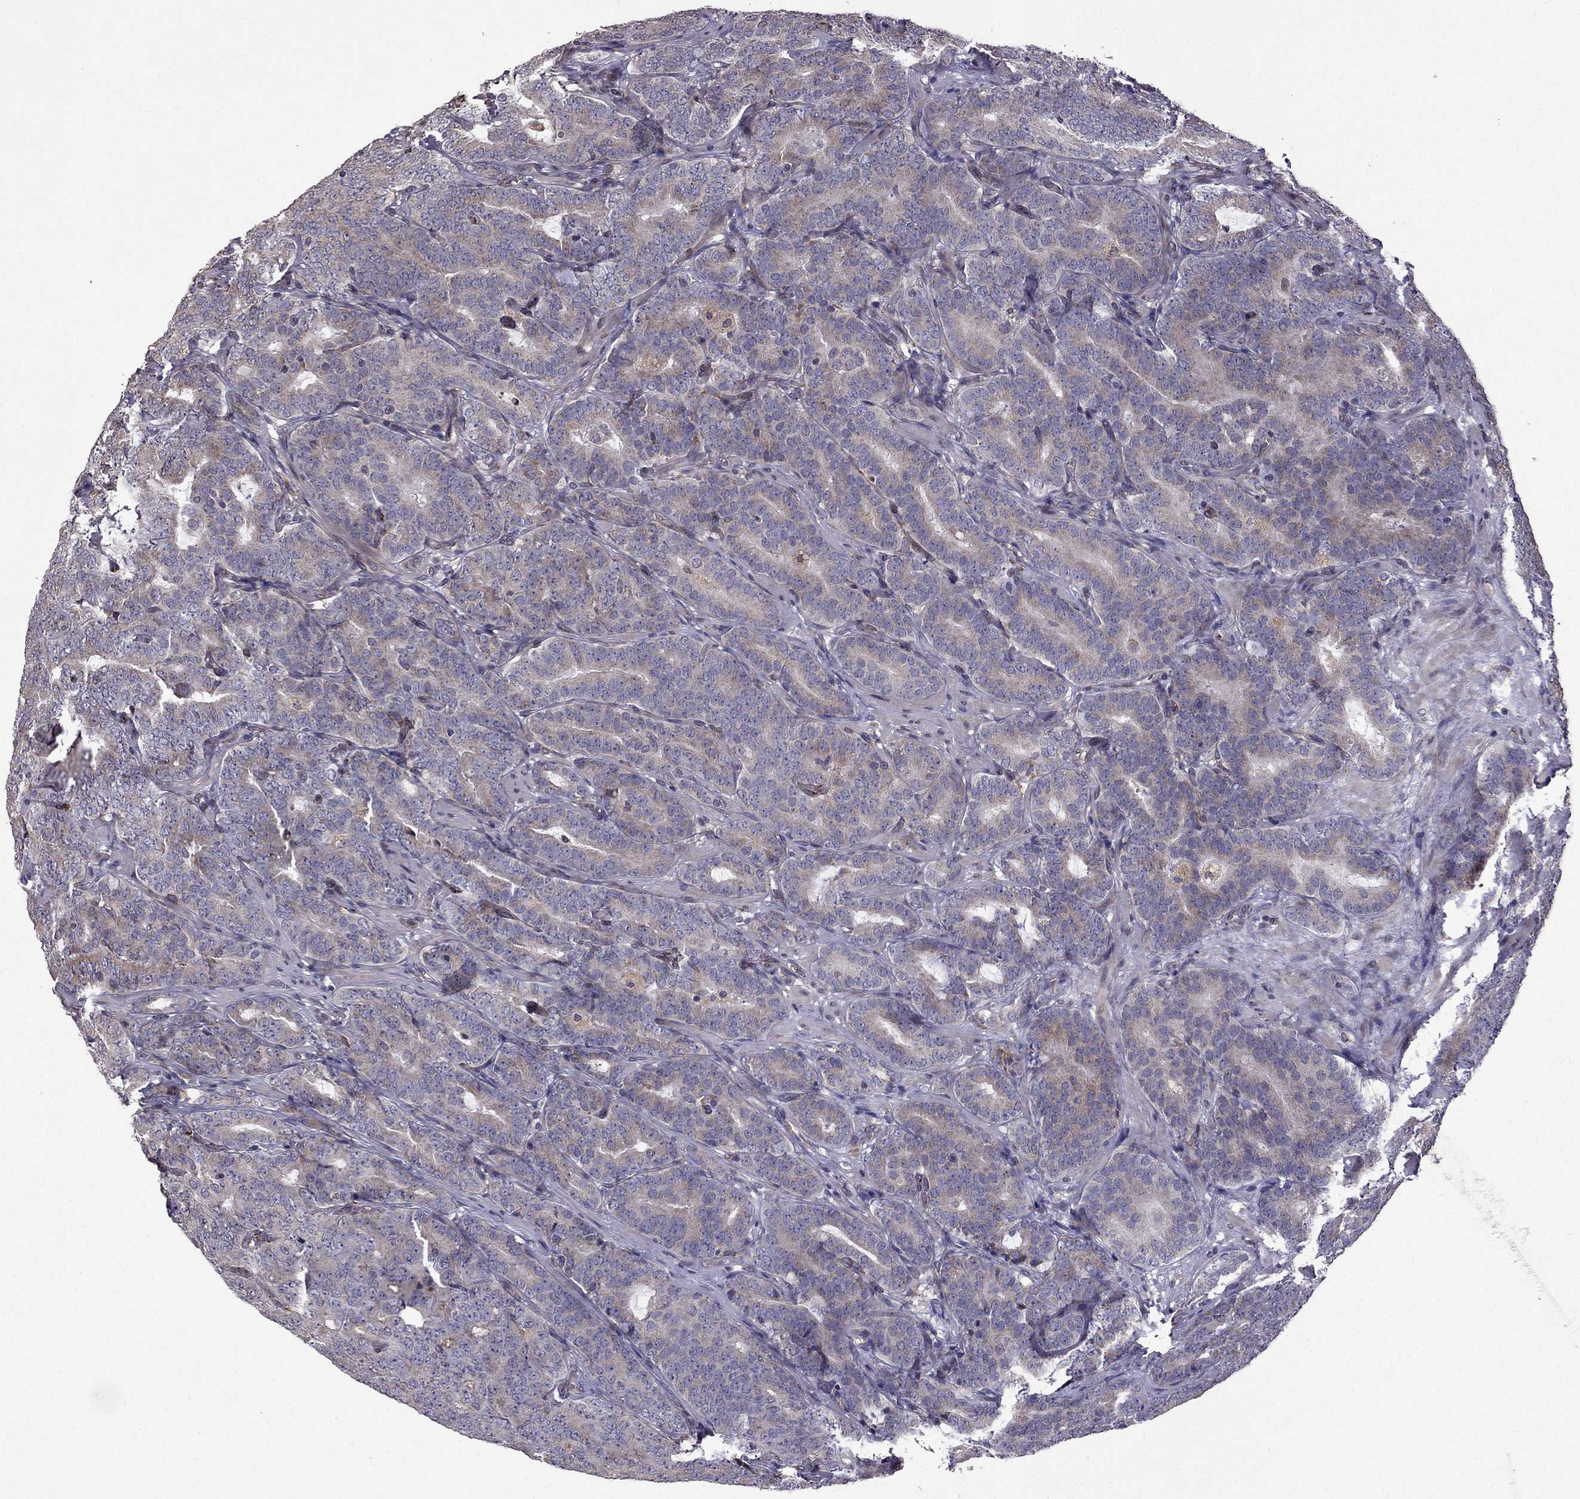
{"staining": {"intensity": "weak", "quantity": ">75%", "location": "cytoplasmic/membranous"}, "tissue": "prostate cancer", "cell_type": "Tumor cells", "image_type": "cancer", "snomed": [{"axis": "morphology", "description": "Adenocarcinoma, NOS"}, {"axis": "topography", "description": "Prostate"}], "caption": "Prostate adenocarcinoma tissue displays weak cytoplasmic/membranous staining in about >75% of tumor cells, visualized by immunohistochemistry.", "gene": "IKBIP", "patient": {"sex": "male", "age": 71}}